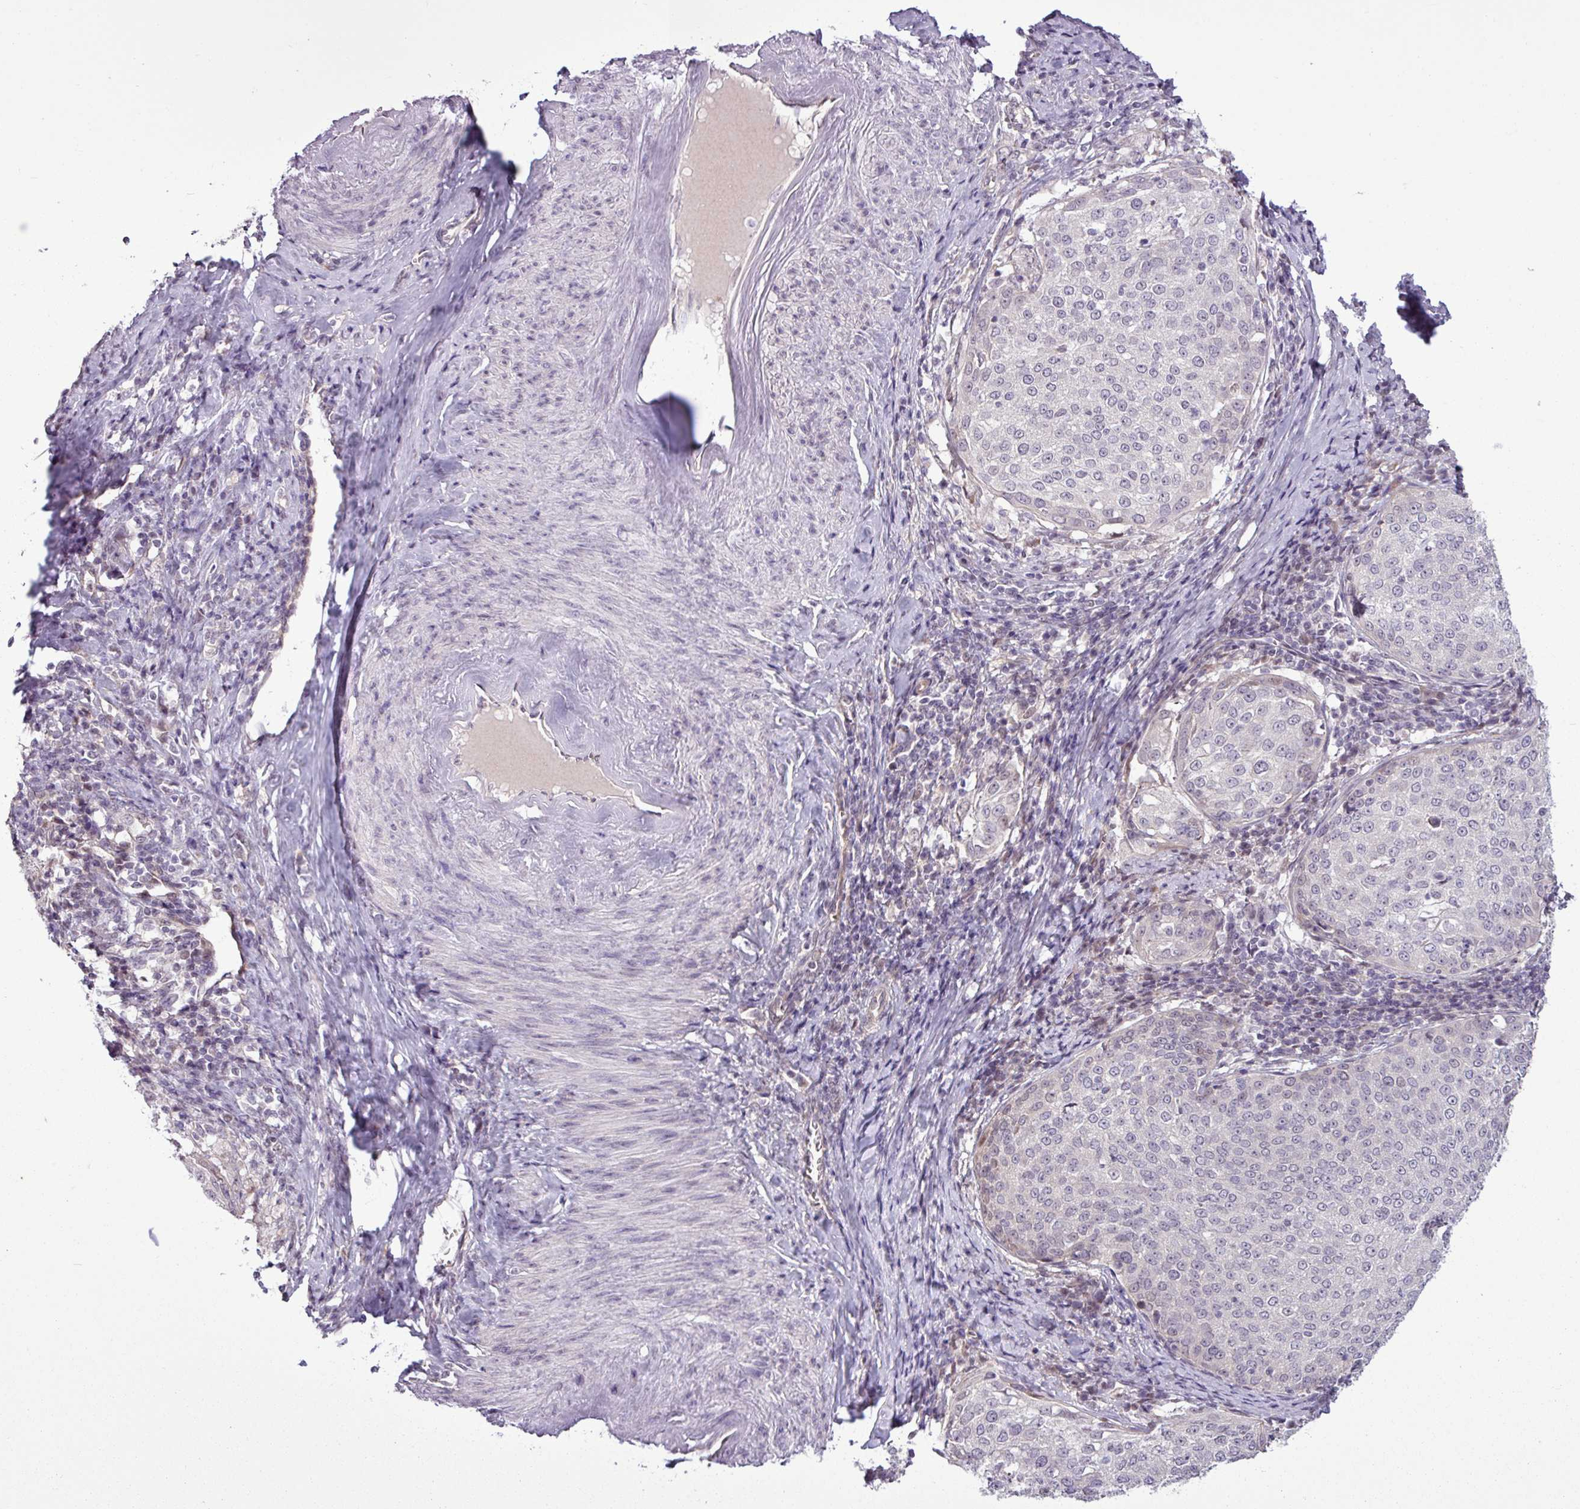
{"staining": {"intensity": "negative", "quantity": "none", "location": "none"}, "tissue": "cervical cancer", "cell_type": "Tumor cells", "image_type": "cancer", "snomed": [{"axis": "morphology", "description": "Squamous cell carcinoma, NOS"}, {"axis": "topography", "description": "Cervix"}], "caption": "The photomicrograph displays no significant positivity in tumor cells of cervical squamous cell carcinoma.", "gene": "GPT2", "patient": {"sex": "female", "age": 57}}